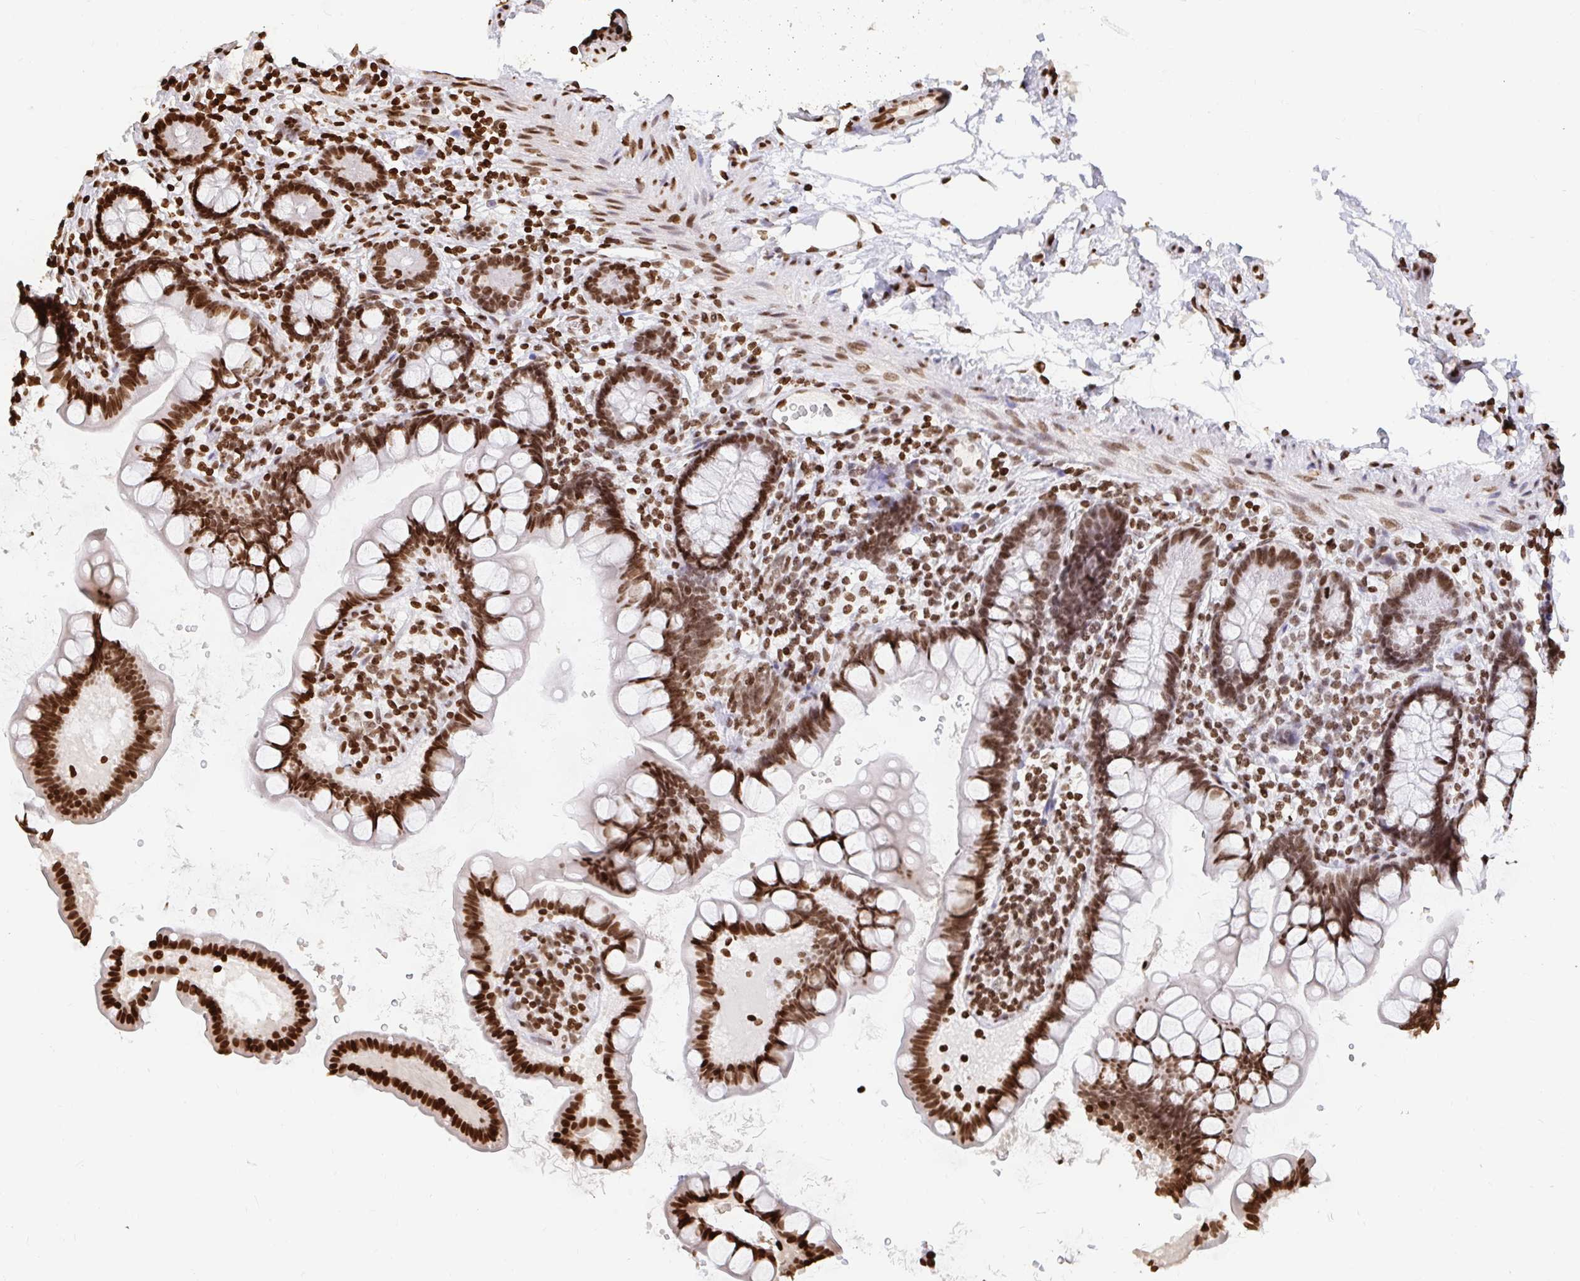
{"staining": {"intensity": "strong", "quantity": ">75%", "location": "nuclear"}, "tissue": "small intestine", "cell_type": "Glandular cells", "image_type": "normal", "snomed": [{"axis": "morphology", "description": "Normal tissue, NOS"}, {"axis": "topography", "description": "Small intestine"}], "caption": "Unremarkable small intestine exhibits strong nuclear positivity in approximately >75% of glandular cells.", "gene": "H2BC5", "patient": {"sex": "female", "age": 84}}